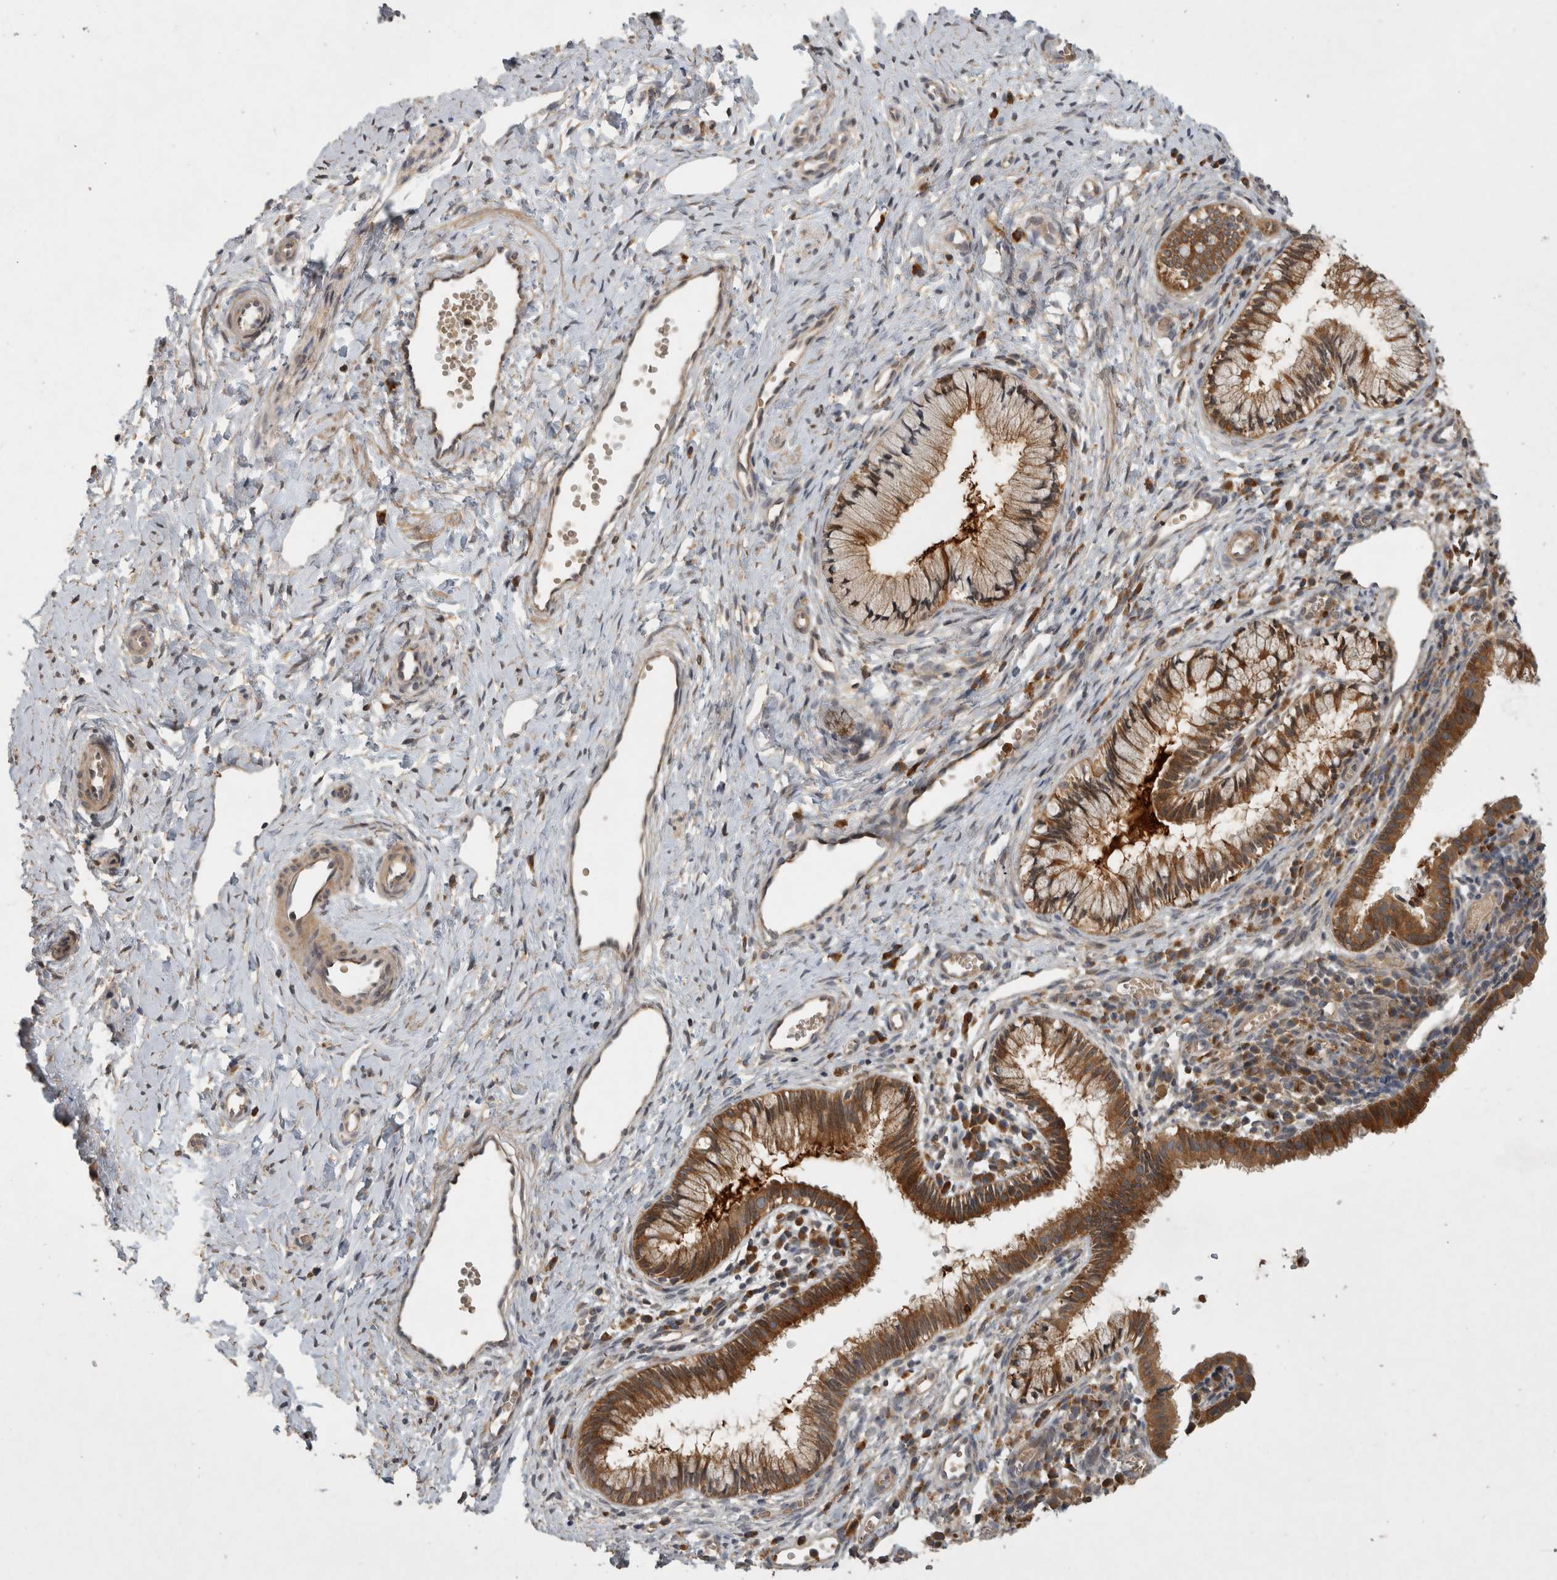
{"staining": {"intensity": "moderate", "quantity": ">75%", "location": "cytoplasmic/membranous"}, "tissue": "cervix", "cell_type": "Glandular cells", "image_type": "normal", "snomed": [{"axis": "morphology", "description": "Normal tissue, NOS"}, {"axis": "topography", "description": "Cervix"}], "caption": "An image of cervix stained for a protein shows moderate cytoplasmic/membranous brown staining in glandular cells. (DAB (3,3'-diaminobenzidine) = brown stain, brightfield microscopy at high magnification).", "gene": "VEPH1", "patient": {"sex": "female", "age": 27}}